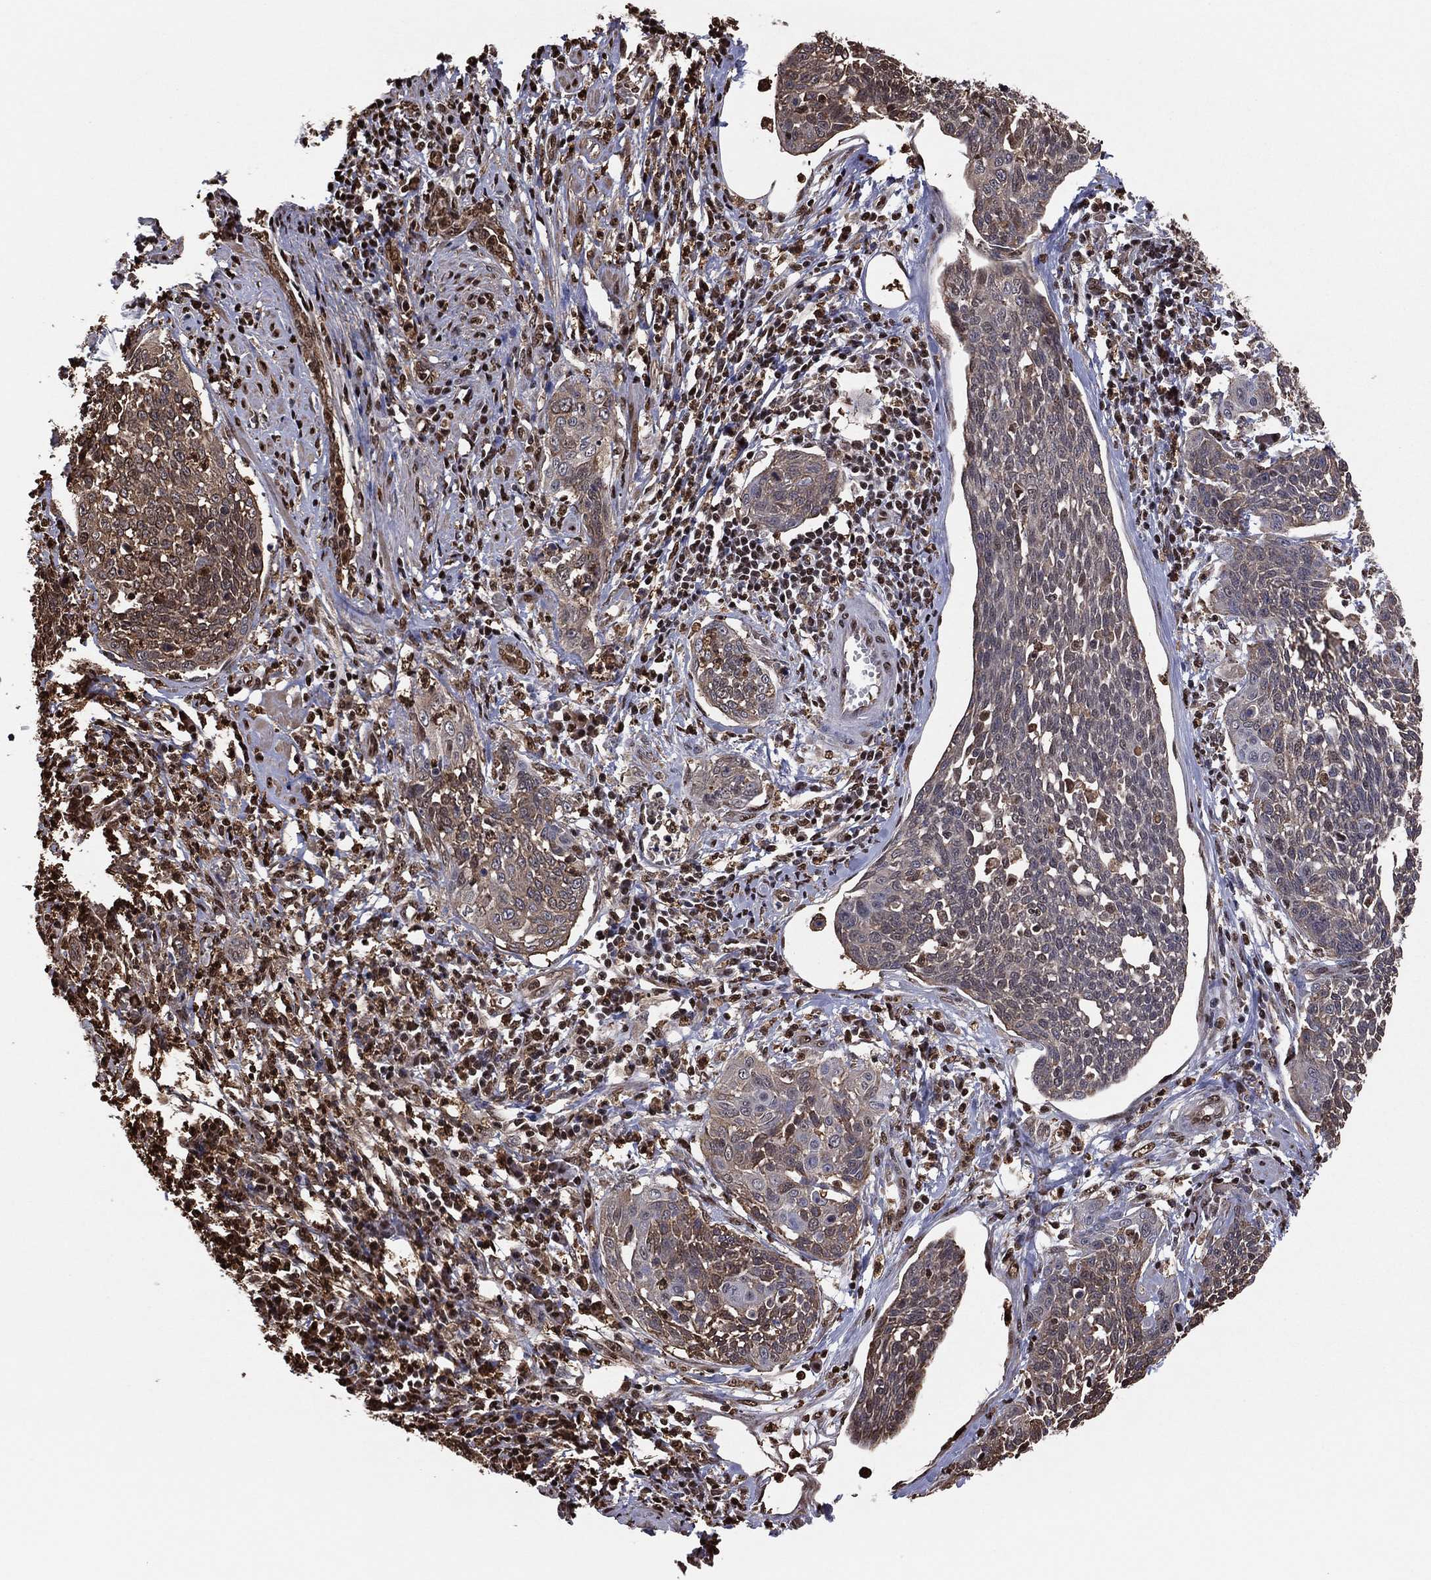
{"staining": {"intensity": "weak", "quantity": "25%-75%", "location": "cytoplasmic/membranous,nuclear"}, "tissue": "cervical cancer", "cell_type": "Tumor cells", "image_type": "cancer", "snomed": [{"axis": "morphology", "description": "Squamous cell carcinoma, NOS"}, {"axis": "topography", "description": "Cervix"}], "caption": "Cervical squamous cell carcinoma stained for a protein displays weak cytoplasmic/membranous and nuclear positivity in tumor cells. (DAB (3,3'-diaminobenzidine) IHC with brightfield microscopy, high magnification).", "gene": "GAPDH", "patient": {"sex": "female", "age": 34}}